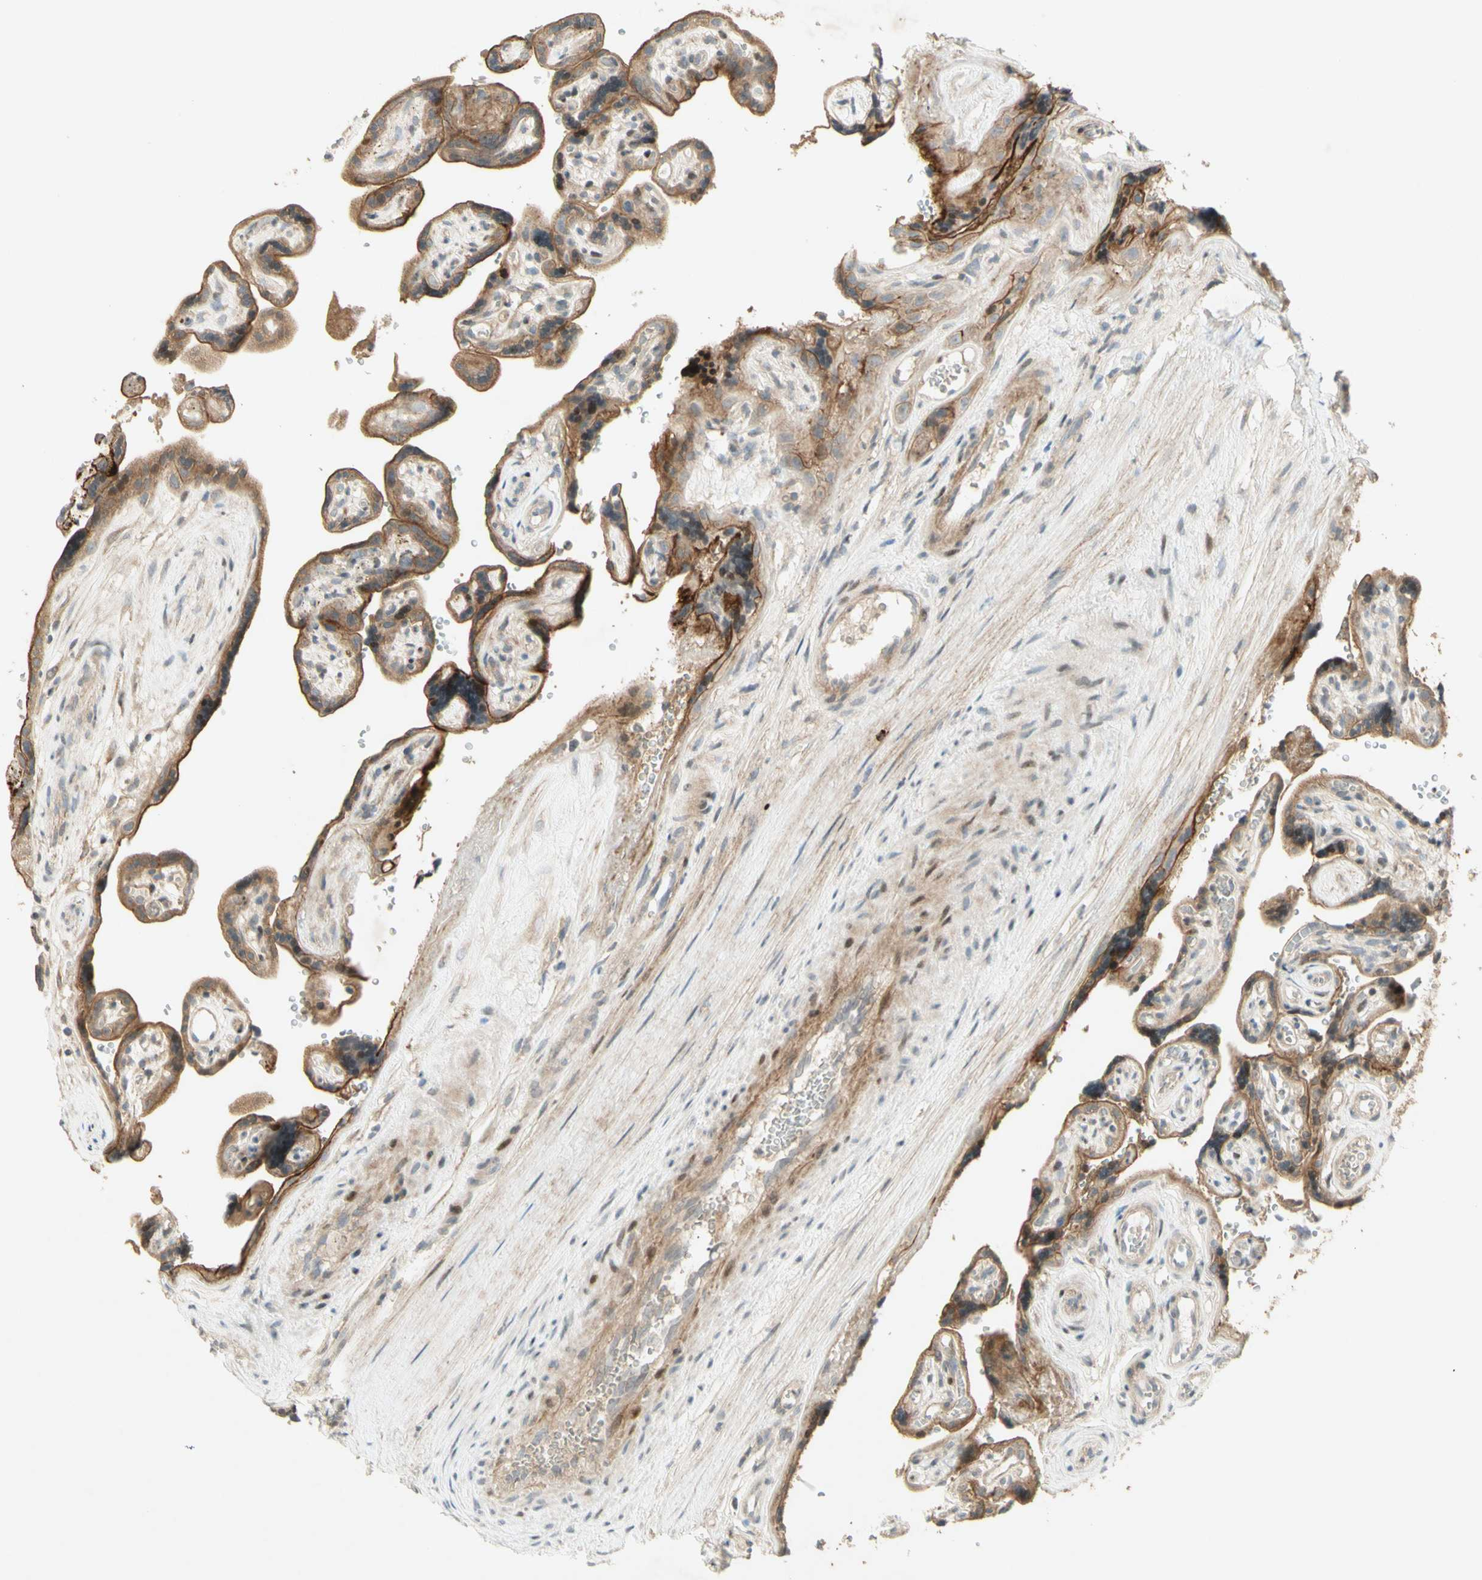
{"staining": {"intensity": "weak", "quantity": ">75%", "location": "cytoplasmic/membranous"}, "tissue": "placenta", "cell_type": "Decidual cells", "image_type": "normal", "snomed": [{"axis": "morphology", "description": "Normal tissue, NOS"}, {"axis": "topography", "description": "Placenta"}], "caption": "Protein expression analysis of normal human placenta reveals weak cytoplasmic/membranous staining in about >75% of decidual cells.", "gene": "ETF1", "patient": {"sex": "female", "age": 30}}